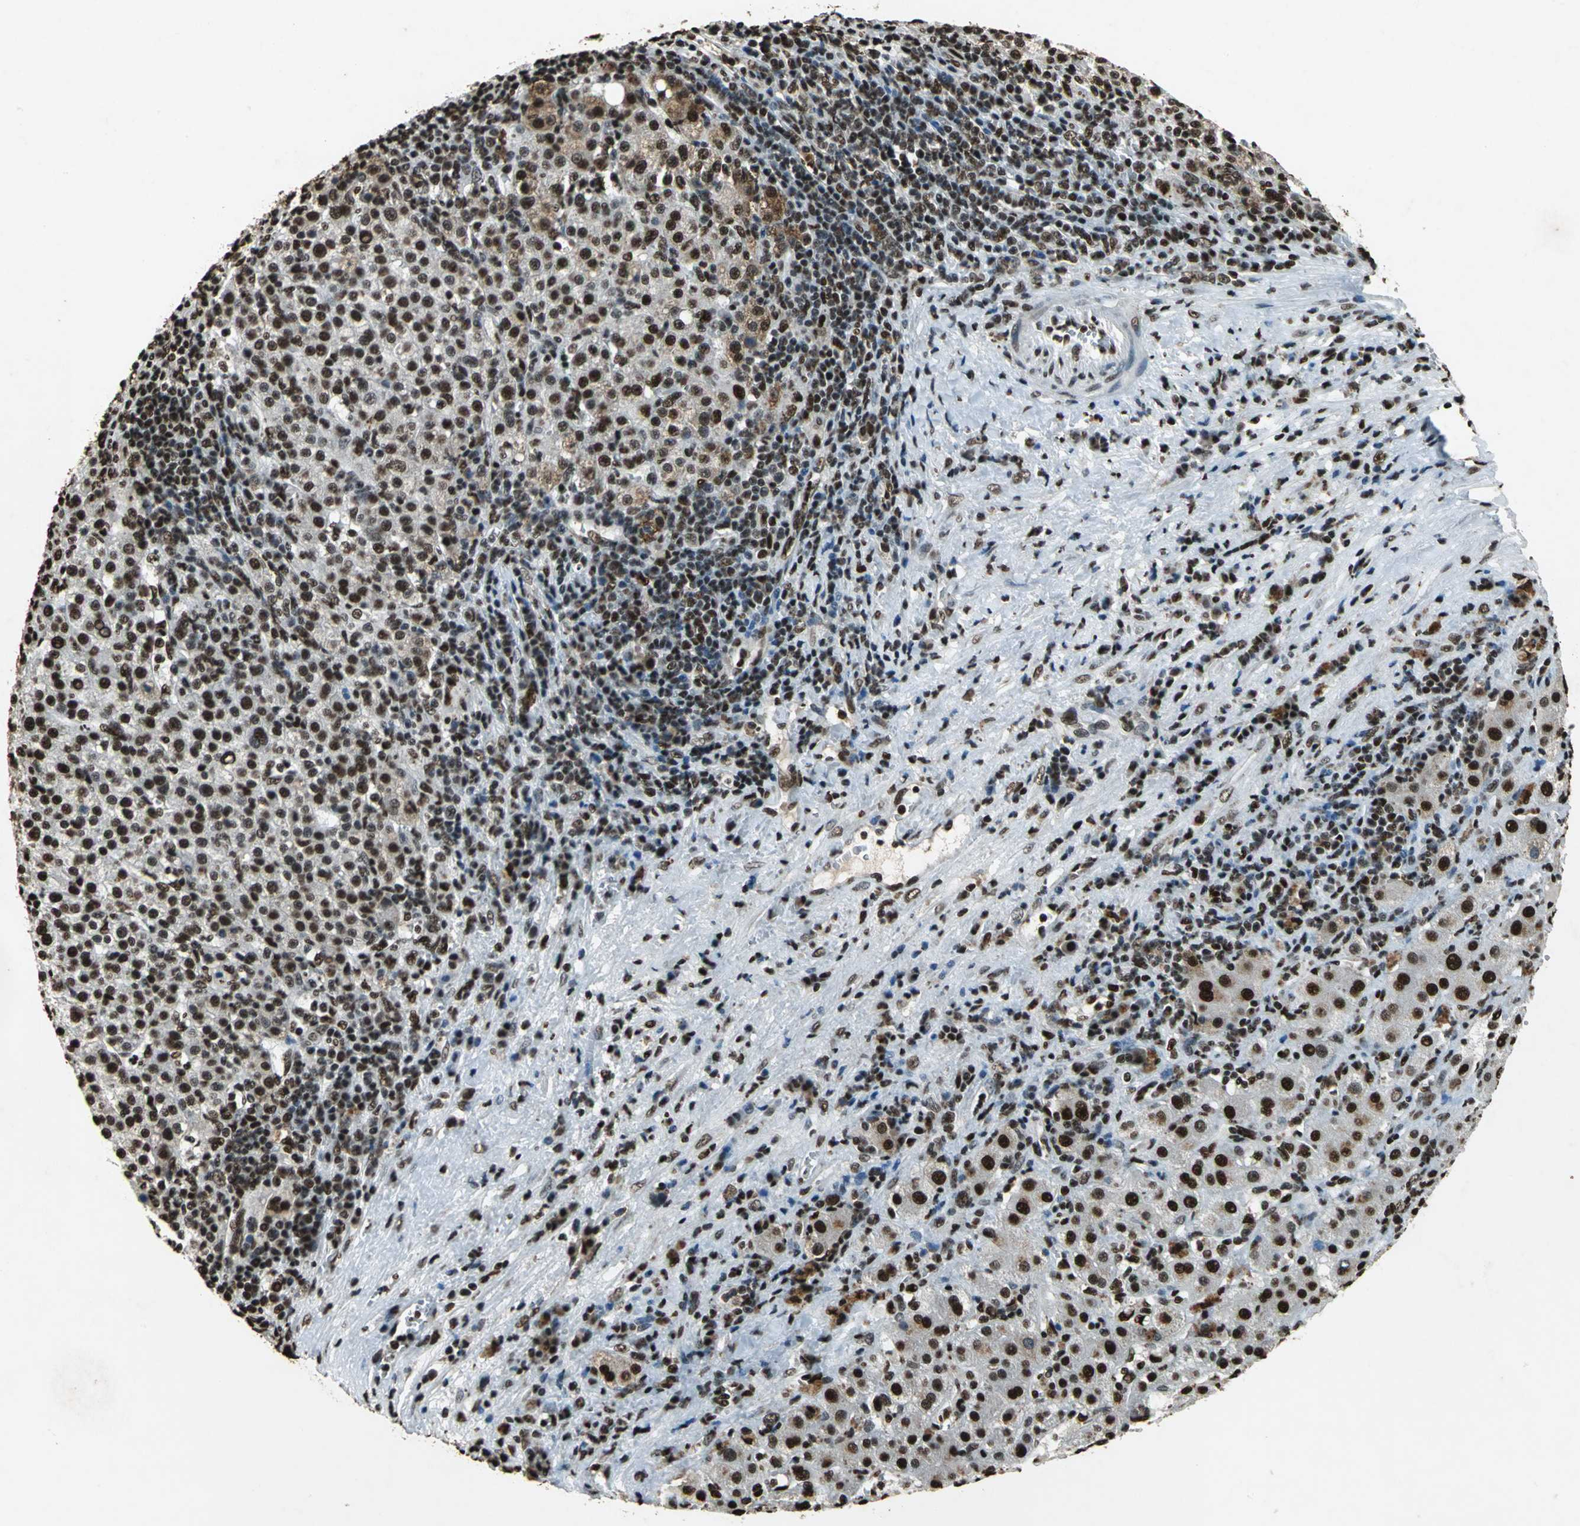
{"staining": {"intensity": "strong", "quantity": ">75%", "location": "nuclear"}, "tissue": "liver cancer", "cell_type": "Tumor cells", "image_type": "cancer", "snomed": [{"axis": "morphology", "description": "Carcinoma, Hepatocellular, NOS"}, {"axis": "topography", "description": "Liver"}], "caption": "A high-resolution histopathology image shows immunohistochemistry (IHC) staining of liver hepatocellular carcinoma, which reveals strong nuclear positivity in about >75% of tumor cells. (Brightfield microscopy of DAB IHC at high magnification).", "gene": "ANP32A", "patient": {"sex": "female", "age": 58}}